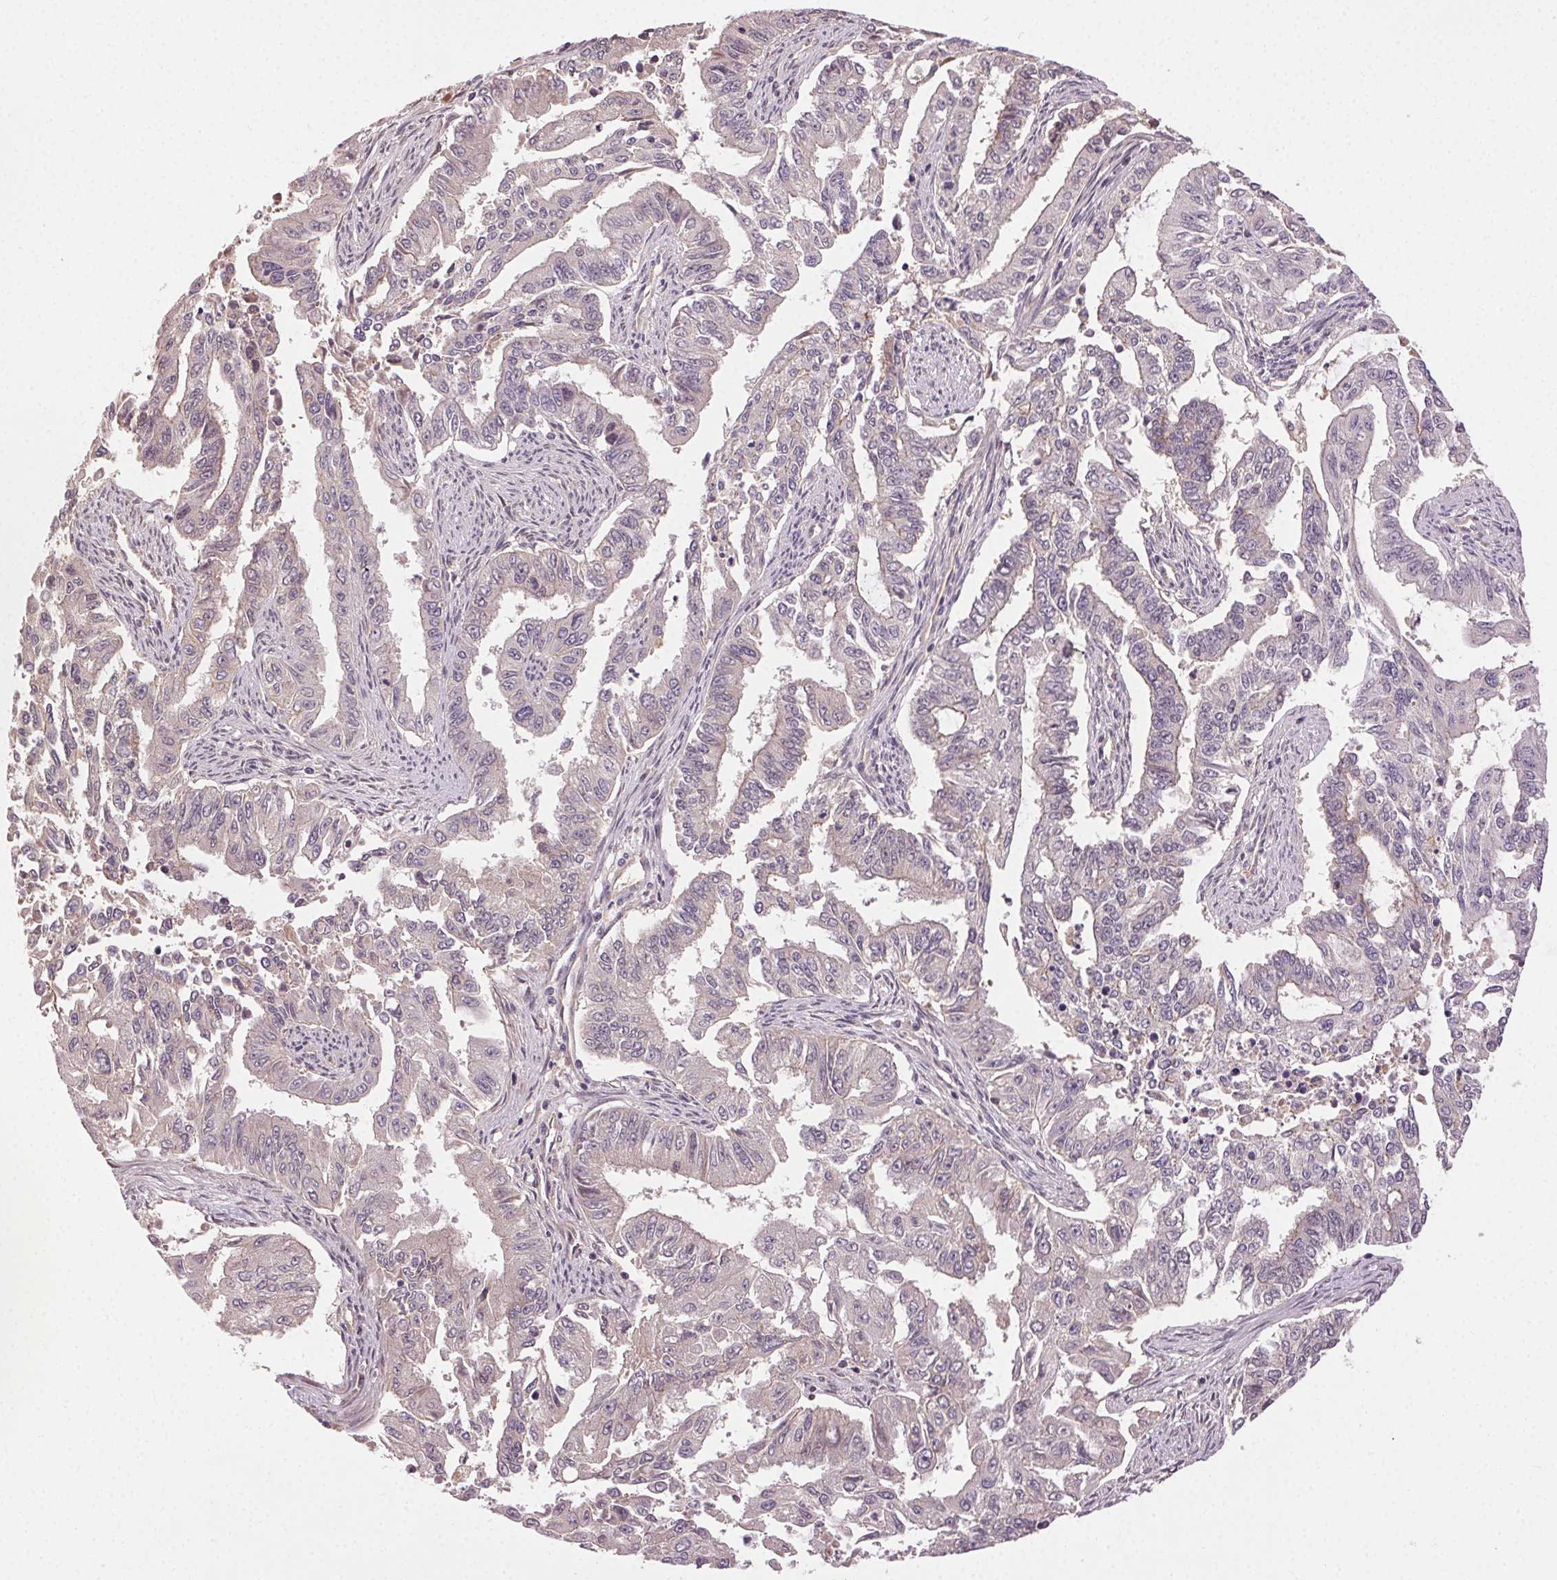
{"staining": {"intensity": "negative", "quantity": "none", "location": "none"}, "tissue": "endometrial cancer", "cell_type": "Tumor cells", "image_type": "cancer", "snomed": [{"axis": "morphology", "description": "Adenocarcinoma, NOS"}, {"axis": "topography", "description": "Uterus"}], "caption": "Endometrial cancer was stained to show a protein in brown. There is no significant staining in tumor cells. (Brightfield microscopy of DAB (3,3'-diaminobenzidine) IHC at high magnification).", "gene": "ATP1B3", "patient": {"sex": "female", "age": 59}}